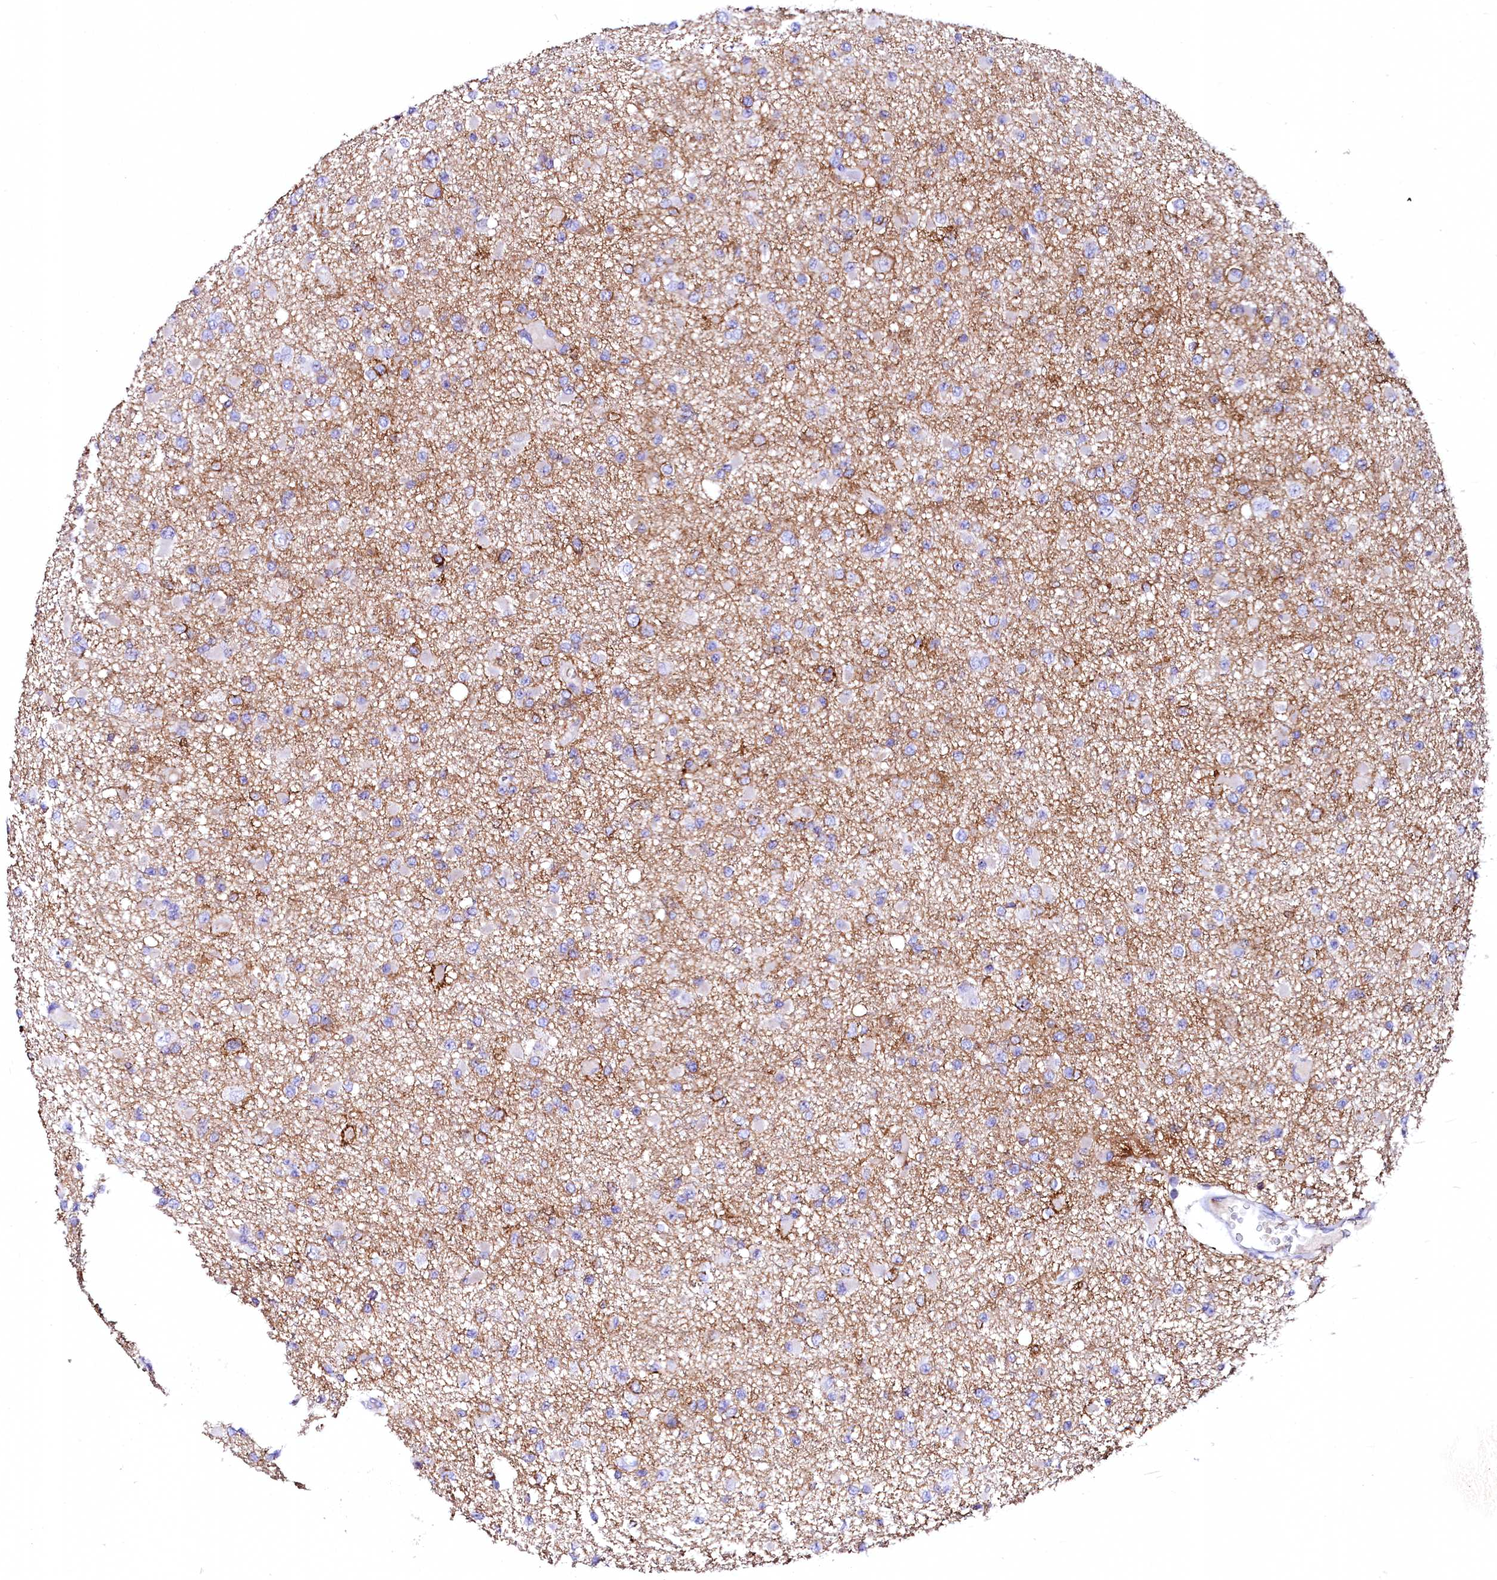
{"staining": {"intensity": "negative", "quantity": "none", "location": "none"}, "tissue": "glioma", "cell_type": "Tumor cells", "image_type": "cancer", "snomed": [{"axis": "morphology", "description": "Glioma, malignant, Low grade"}, {"axis": "topography", "description": "Brain"}], "caption": "Tumor cells show no significant positivity in glioma. The staining was performed using DAB to visualize the protein expression in brown, while the nuclei were stained in blue with hematoxylin (Magnification: 20x).", "gene": "NALF1", "patient": {"sex": "female", "age": 22}}